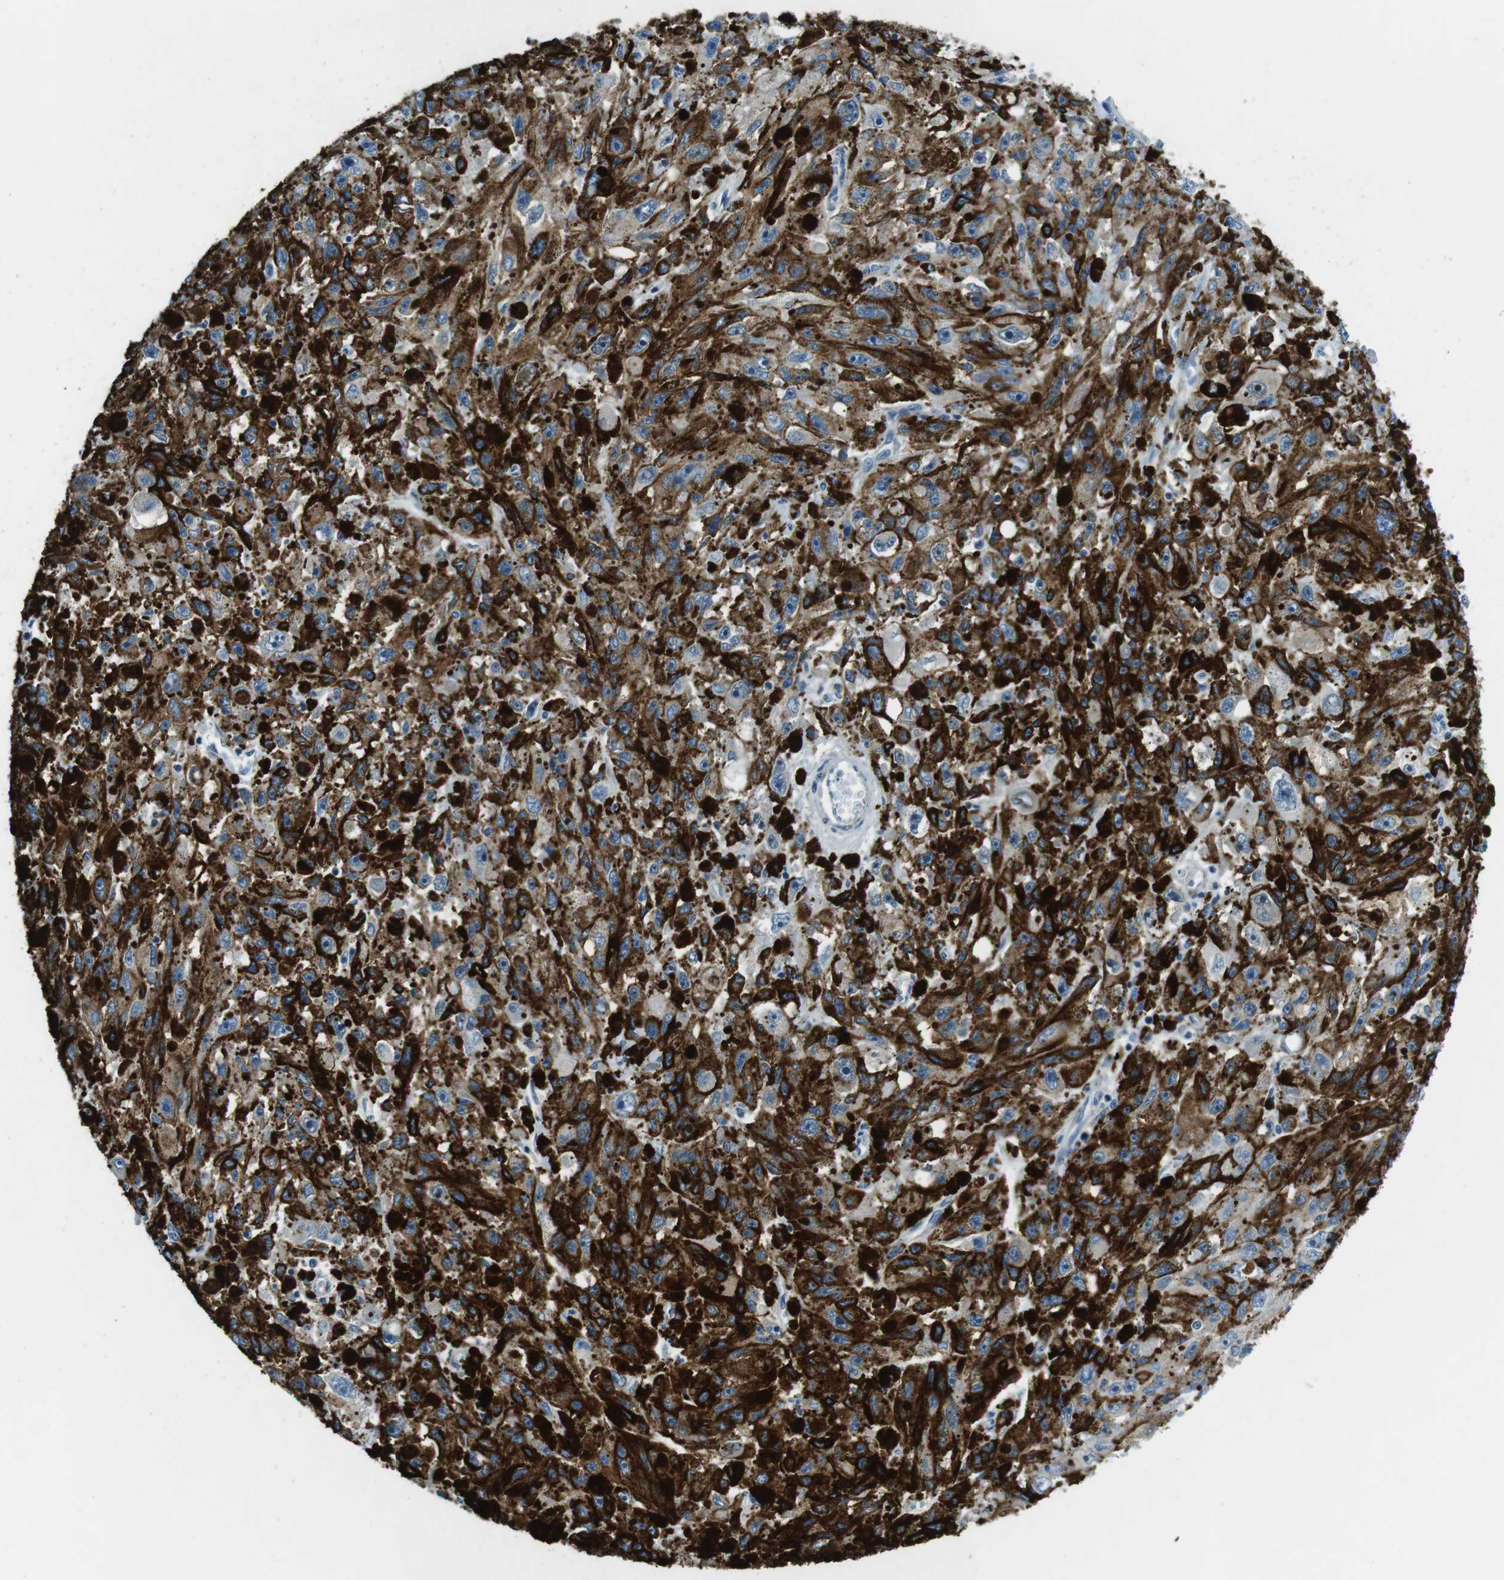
{"staining": {"intensity": "weak", "quantity": ">75%", "location": "cytoplasmic/membranous"}, "tissue": "melanoma", "cell_type": "Tumor cells", "image_type": "cancer", "snomed": [{"axis": "morphology", "description": "Malignant melanoma, NOS"}, {"axis": "topography", "description": "Skin"}], "caption": "Malignant melanoma stained with immunohistochemistry (IHC) demonstrates weak cytoplasmic/membranous expression in about >75% of tumor cells.", "gene": "PHLDA1", "patient": {"sex": "female", "age": 104}}